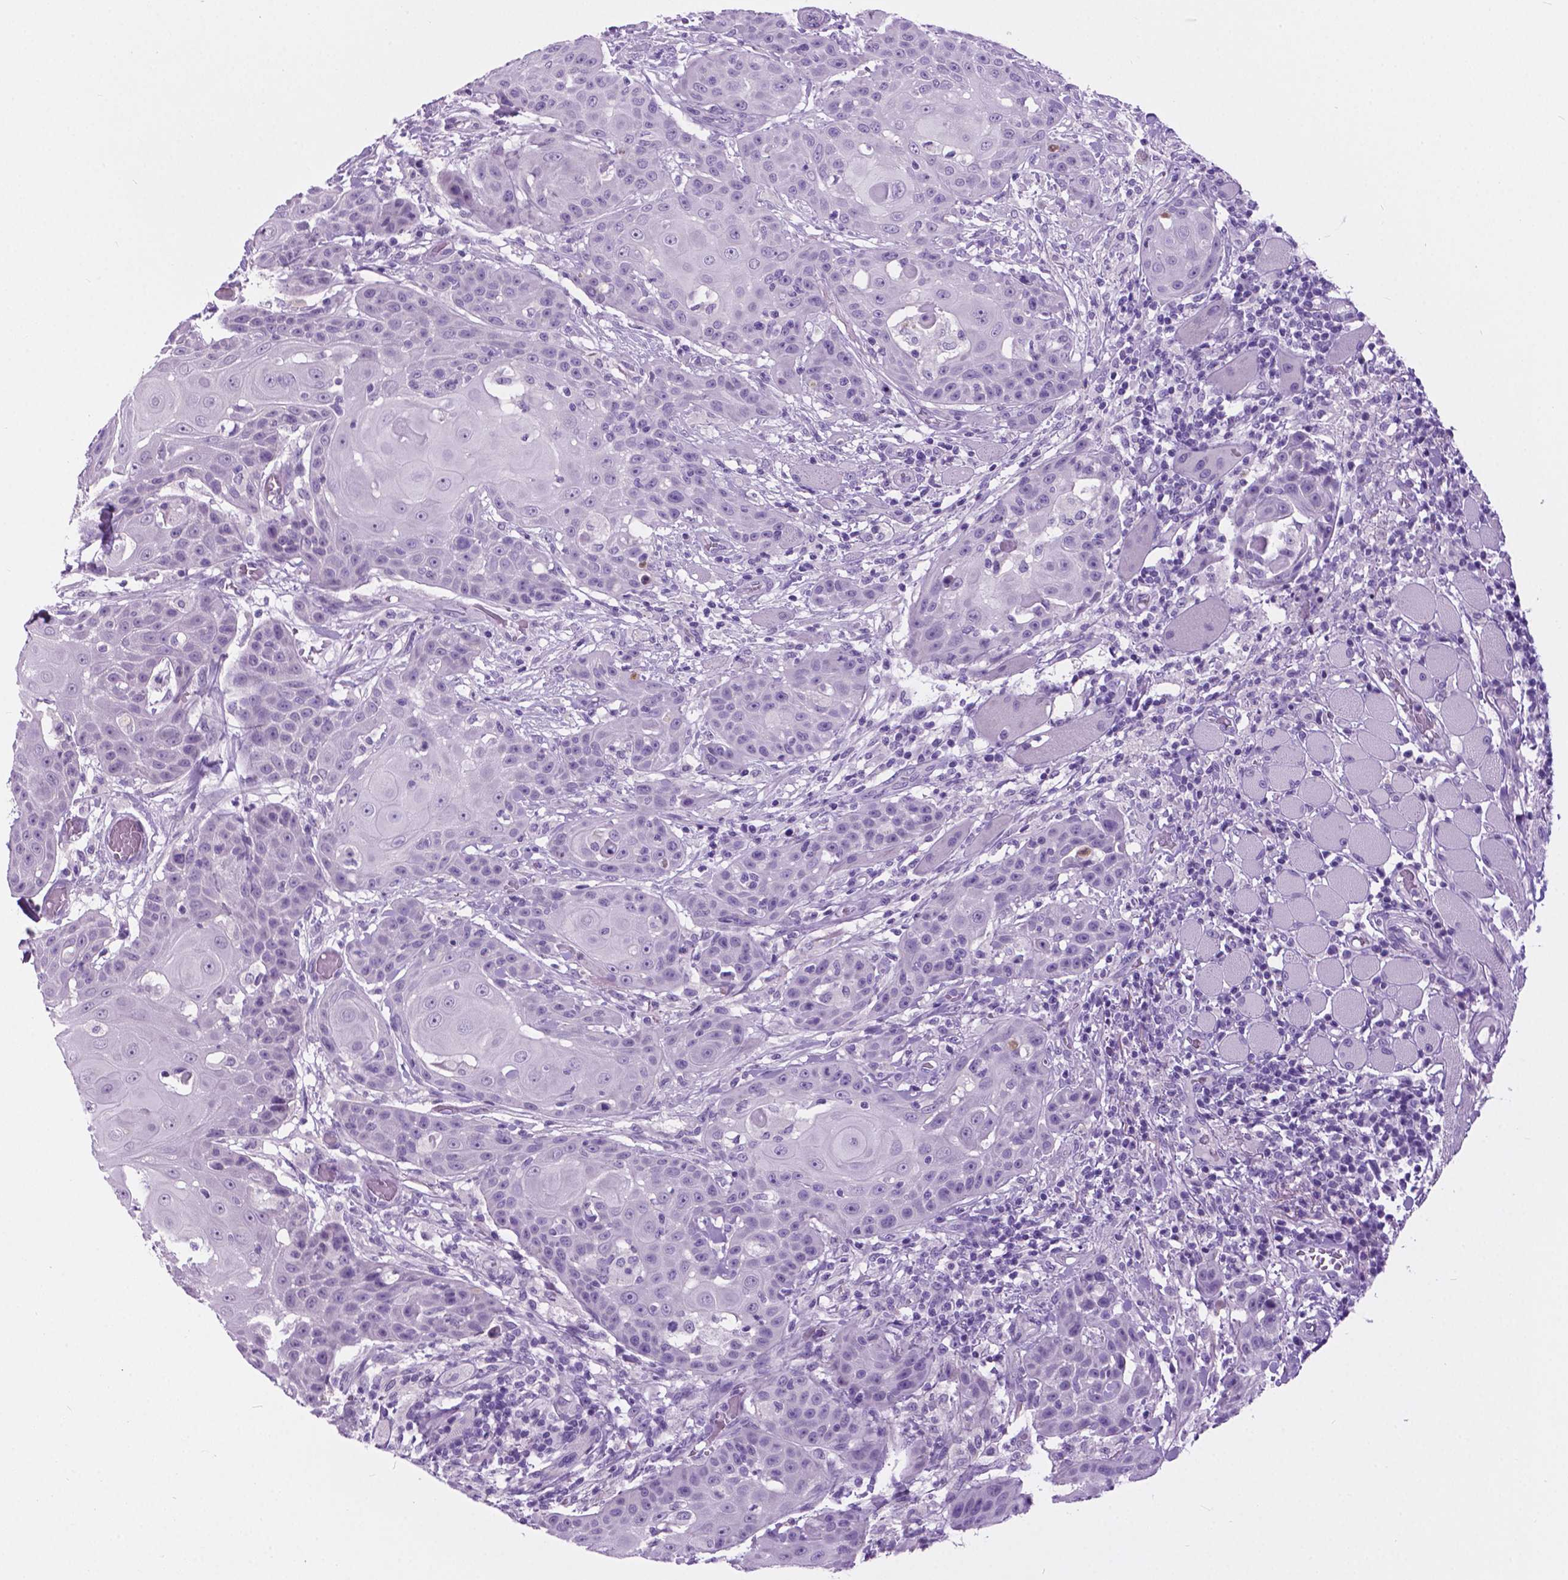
{"staining": {"intensity": "negative", "quantity": "none", "location": "none"}, "tissue": "head and neck cancer", "cell_type": "Tumor cells", "image_type": "cancer", "snomed": [{"axis": "morphology", "description": "Normal tissue, NOS"}, {"axis": "morphology", "description": "Squamous cell carcinoma, NOS"}, {"axis": "topography", "description": "Oral tissue"}, {"axis": "topography", "description": "Head-Neck"}], "caption": "DAB (3,3'-diaminobenzidine) immunohistochemical staining of human squamous cell carcinoma (head and neck) displays no significant expression in tumor cells.", "gene": "ARMS2", "patient": {"sex": "female", "age": 55}}